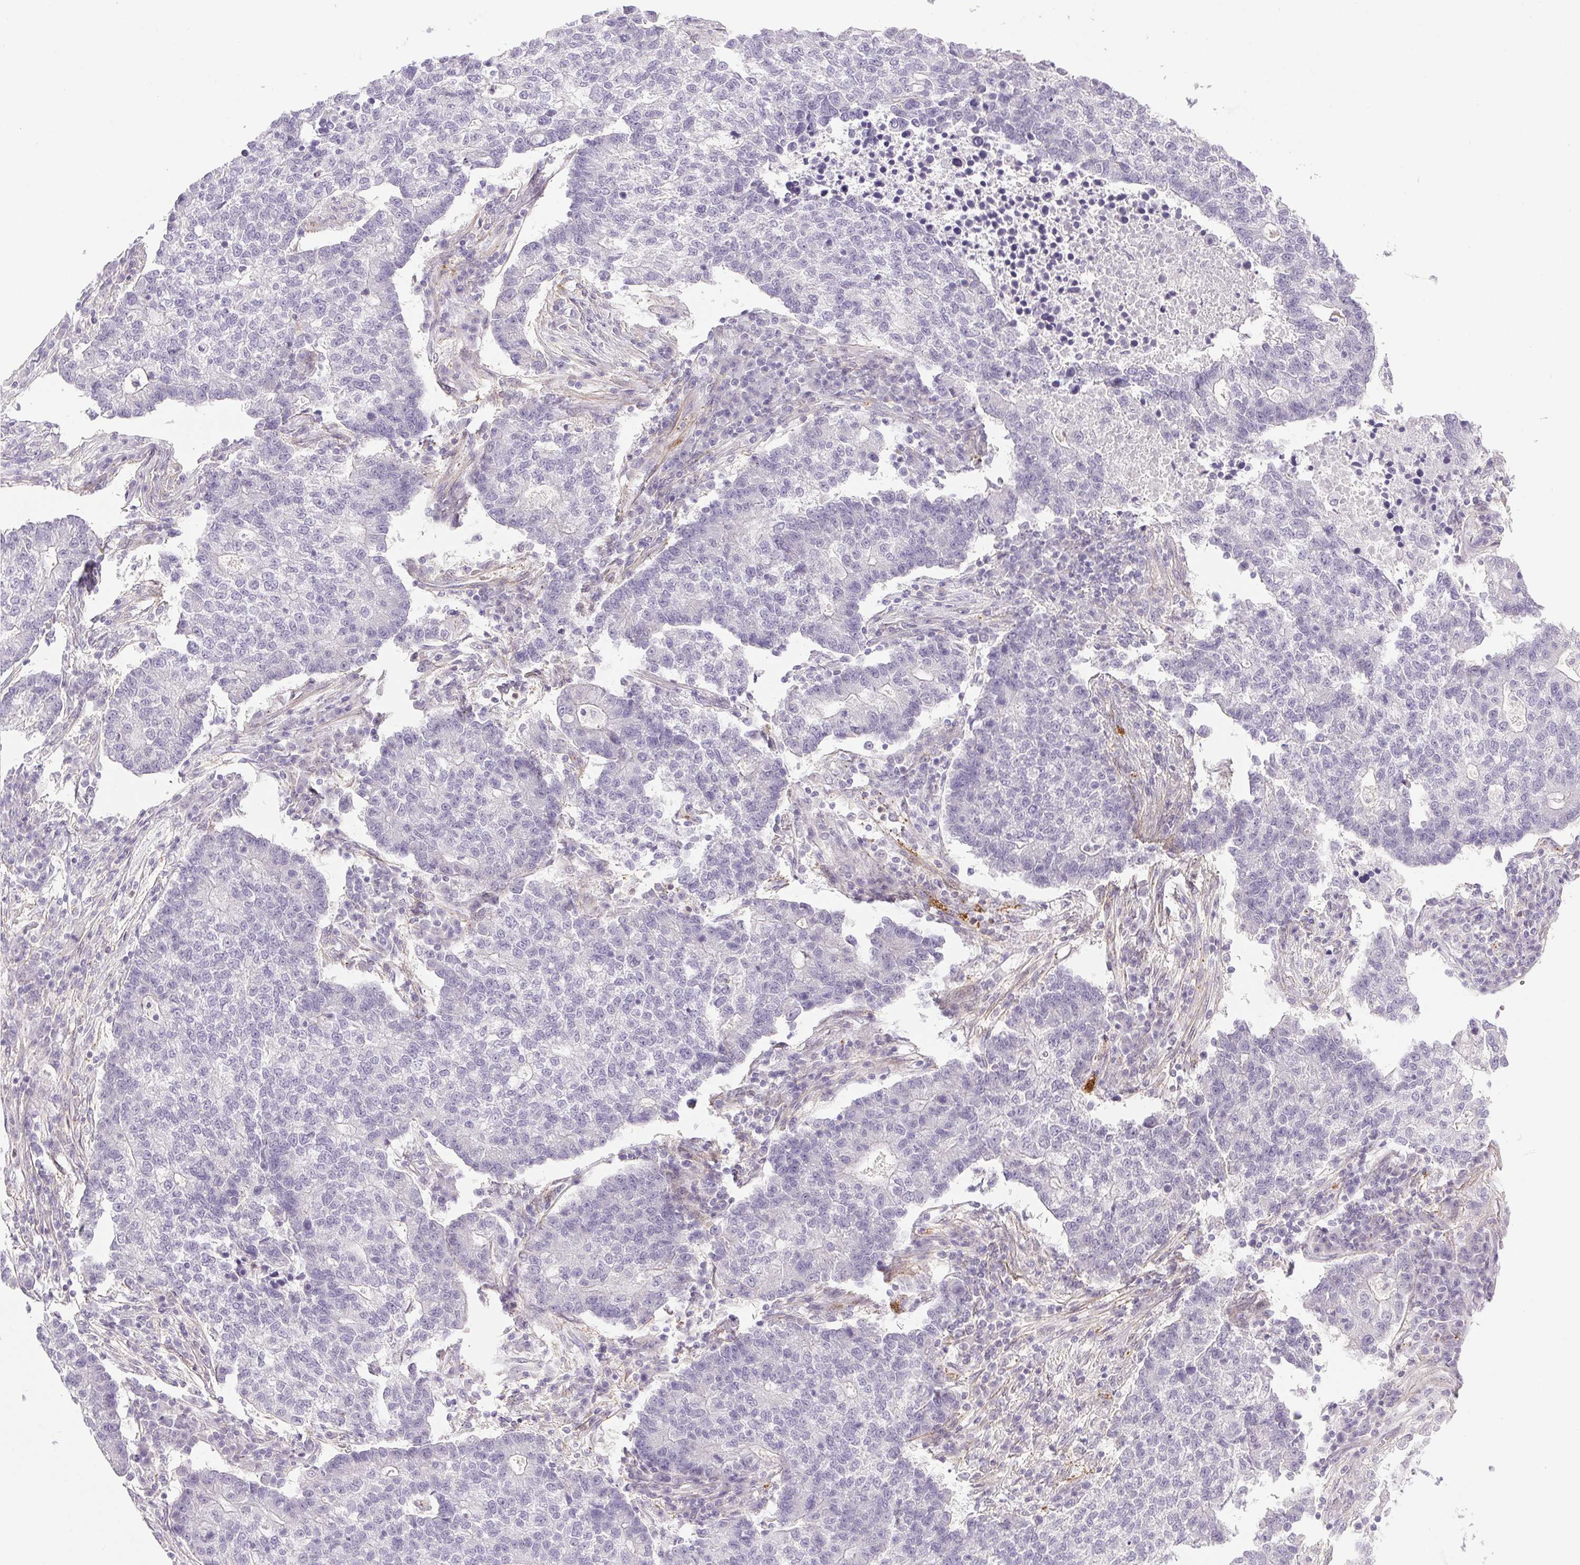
{"staining": {"intensity": "negative", "quantity": "none", "location": "none"}, "tissue": "lung cancer", "cell_type": "Tumor cells", "image_type": "cancer", "snomed": [{"axis": "morphology", "description": "Adenocarcinoma, NOS"}, {"axis": "topography", "description": "Lung"}], "caption": "A micrograph of human lung cancer (adenocarcinoma) is negative for staining in tumor cells. (Brightfield microscopy of DAB immunohistochemistry at high magnification).", "gene": "PRL", "patient": {"sex": "male", "age": 57}}